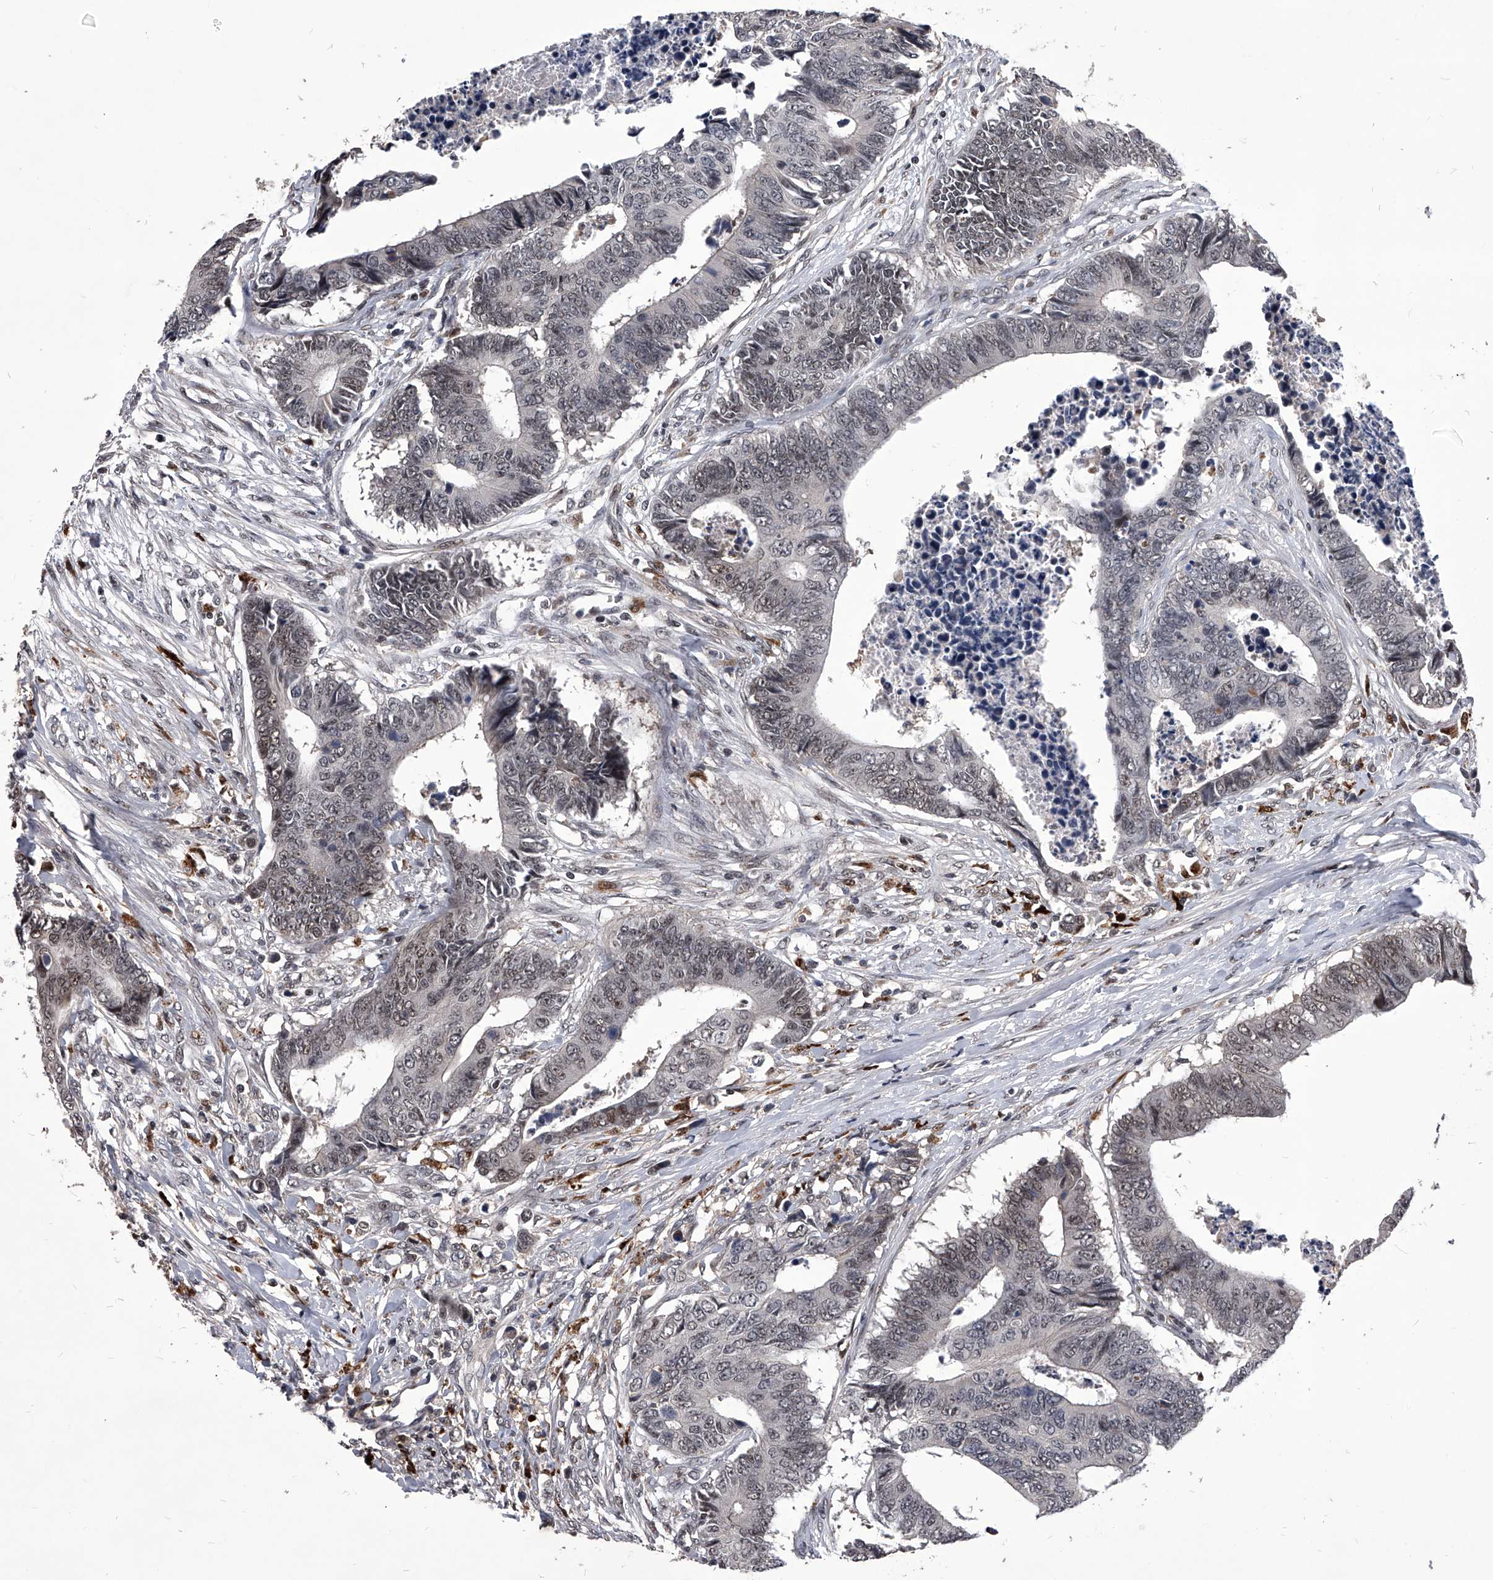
{"staining": {"intensity": "weak", "quantity": "25%-75%", "location": "nuclear"}, "tissue": "colorectal cancer", "cell_type": "Tumor cells", "image_type": "cancer", "snomed": [{"axis": "morphology", "description": "Adenocarcinoma, NOS"}, {"axis": "topography", "description": "Rectum"}], "caption": "A histopathology image showing weak nuclear positivity in approximately 25%-75% of tumor cells in adenocarcinoma (colorectal), as visualized by brown immunohistochemical staining.", "gene": "CMTR1", "patient": {"sex": "male", "age": 84}}